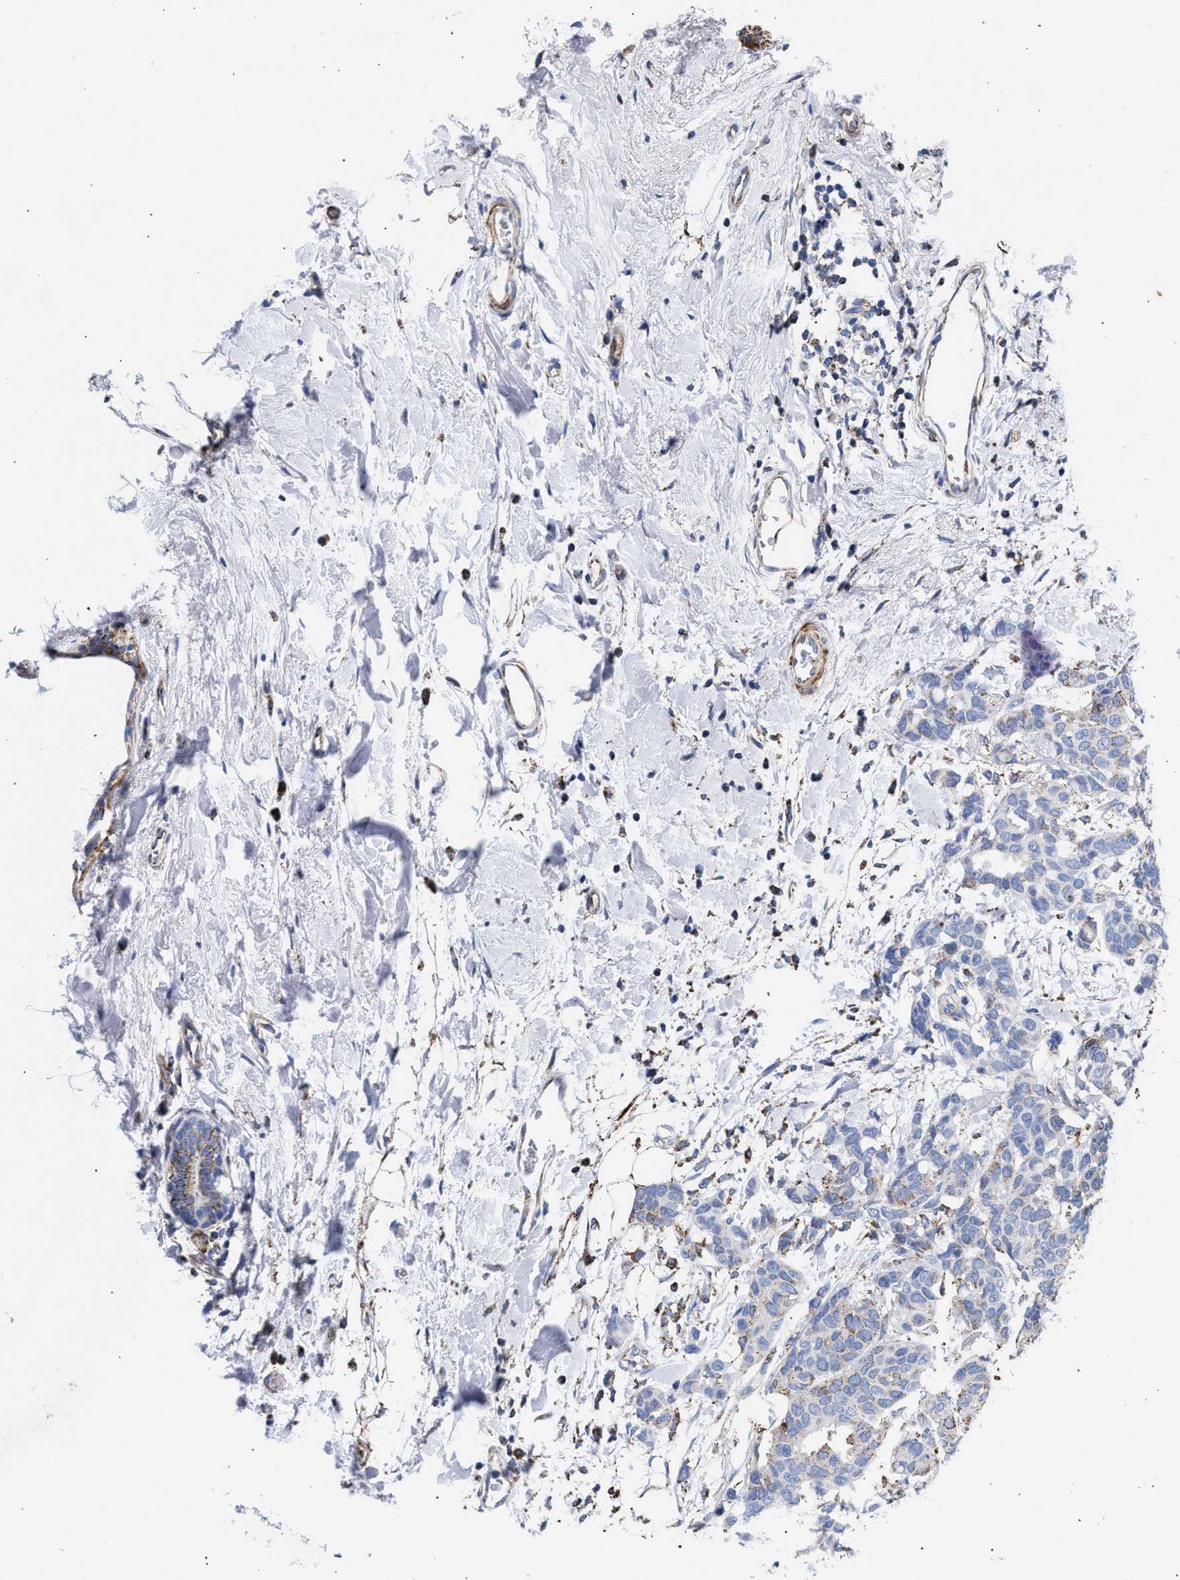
{"staining": {"intensity": "weak", "quantity": "<25%", "location": "cytoplasmic/membranous"}, "tissue": "breast cancer", "cell_type": "Tumor cells", "image_type": "cancer", "snomed": [{"axis": "morphology", "description": "Duct carcinoma"}, {"axis": "topography", "description": "Breast"}], "caption": "Tumor cells show no significant staining in breast cancer.", "gene": "ACADS", "patient": {"sex": "female", "age": 87}}